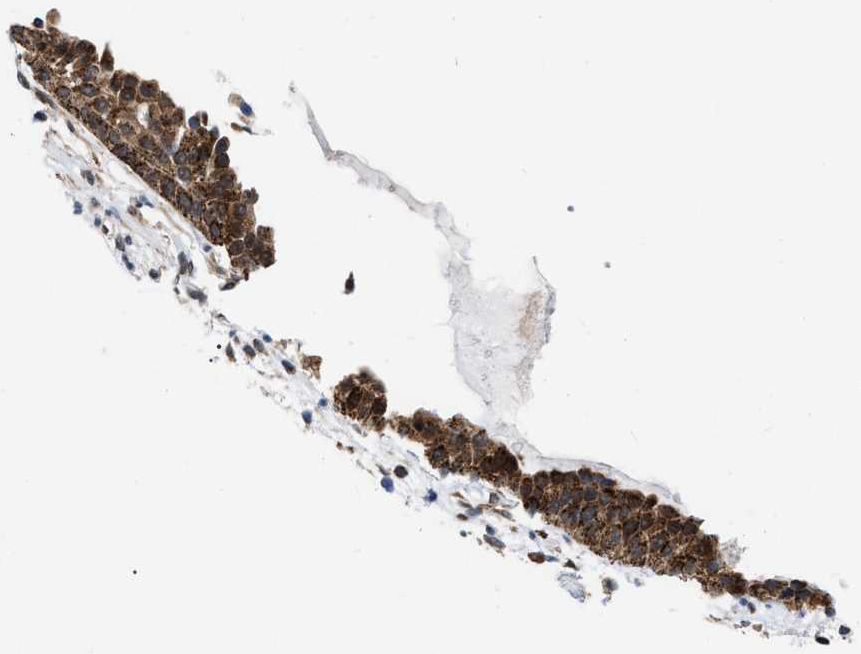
{"staining": {"intensity": "moderate", "quantity": ">75%", "location": "cytoplasmic/membranous,nuclear"}, "tissue": "nasopharynx", "cell_type": "Respiratory epithelial cells", "image_type": "normal", "snomed": [{"axis": "morphology", "description": "Normal tissue, NOS"}, {"axis": "topography", "description": "Nasopharynx"}], "caption": "Immunohistochemical staining of benign human nasopharynx shows >75% levels of moderate cytoplasmic/membranous,nuclear protein staining in about >75% of respiratory epithelial cells. (IHC, brightfield microscopy, high magnification).", "gene": "UPF1", "patient": {"sex": "male", "age": 21}}